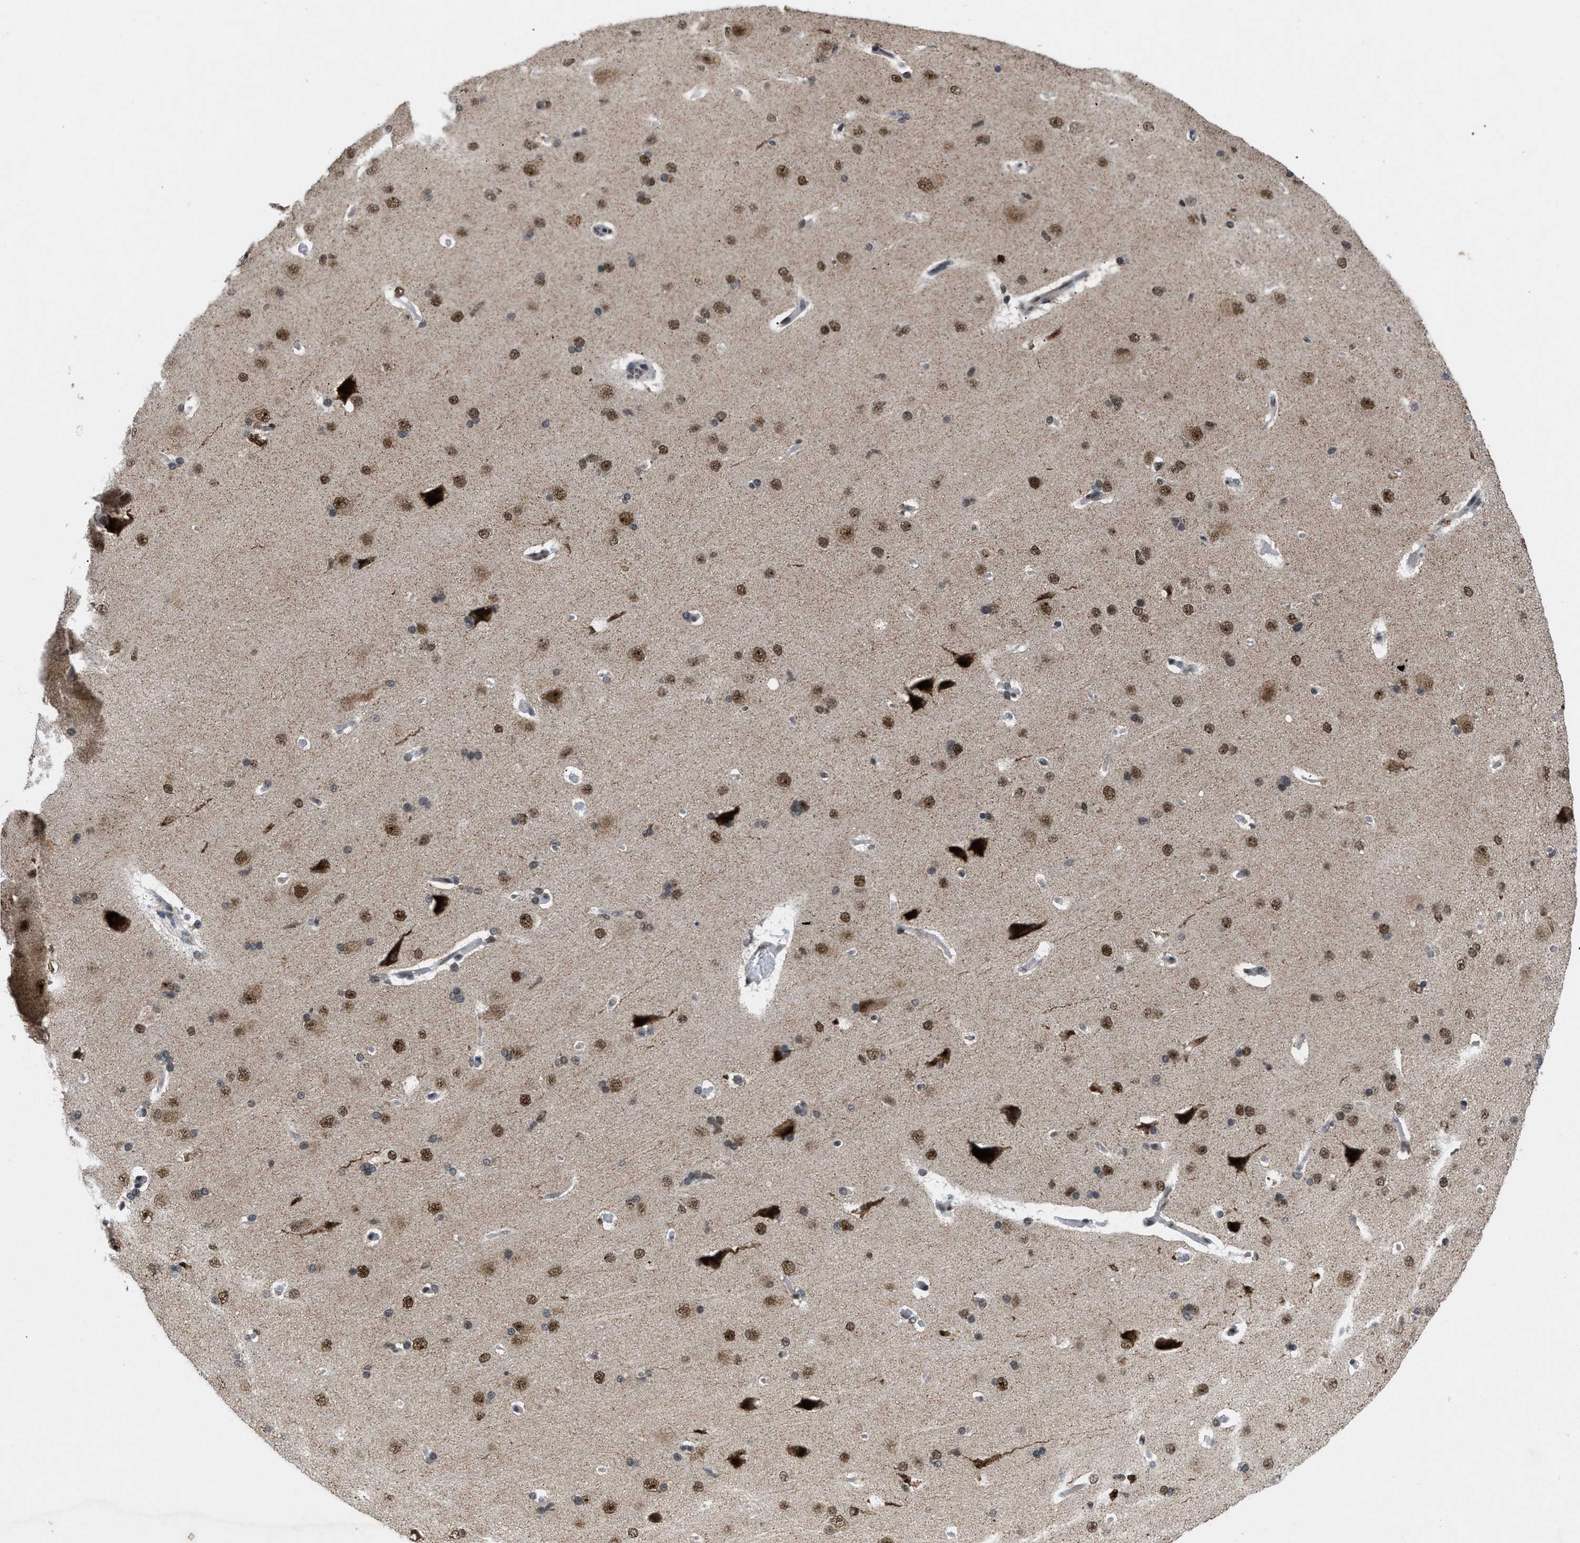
{"staining": {"intensity": "weak", "quantity": ">75%", "location": "nuclear"}, "tissue": "cerebral cortex", "cell_type": "Endothelial cells", "image_type": "normal", "snomed": [{"axis": "morphology", "description": "Normal tissue, NOS"}, {"axis": "topography", "description": "Cerebral cortex"}], "caption": "Immunohistochemistry image of normal cerebral cortex stained for a protein (brown), which reveals low levels of weak nuclear expression in approximately >75% of endothelial cells.", "gene": "ZNF346", "patient": {"sex": "male", "age": 62}}